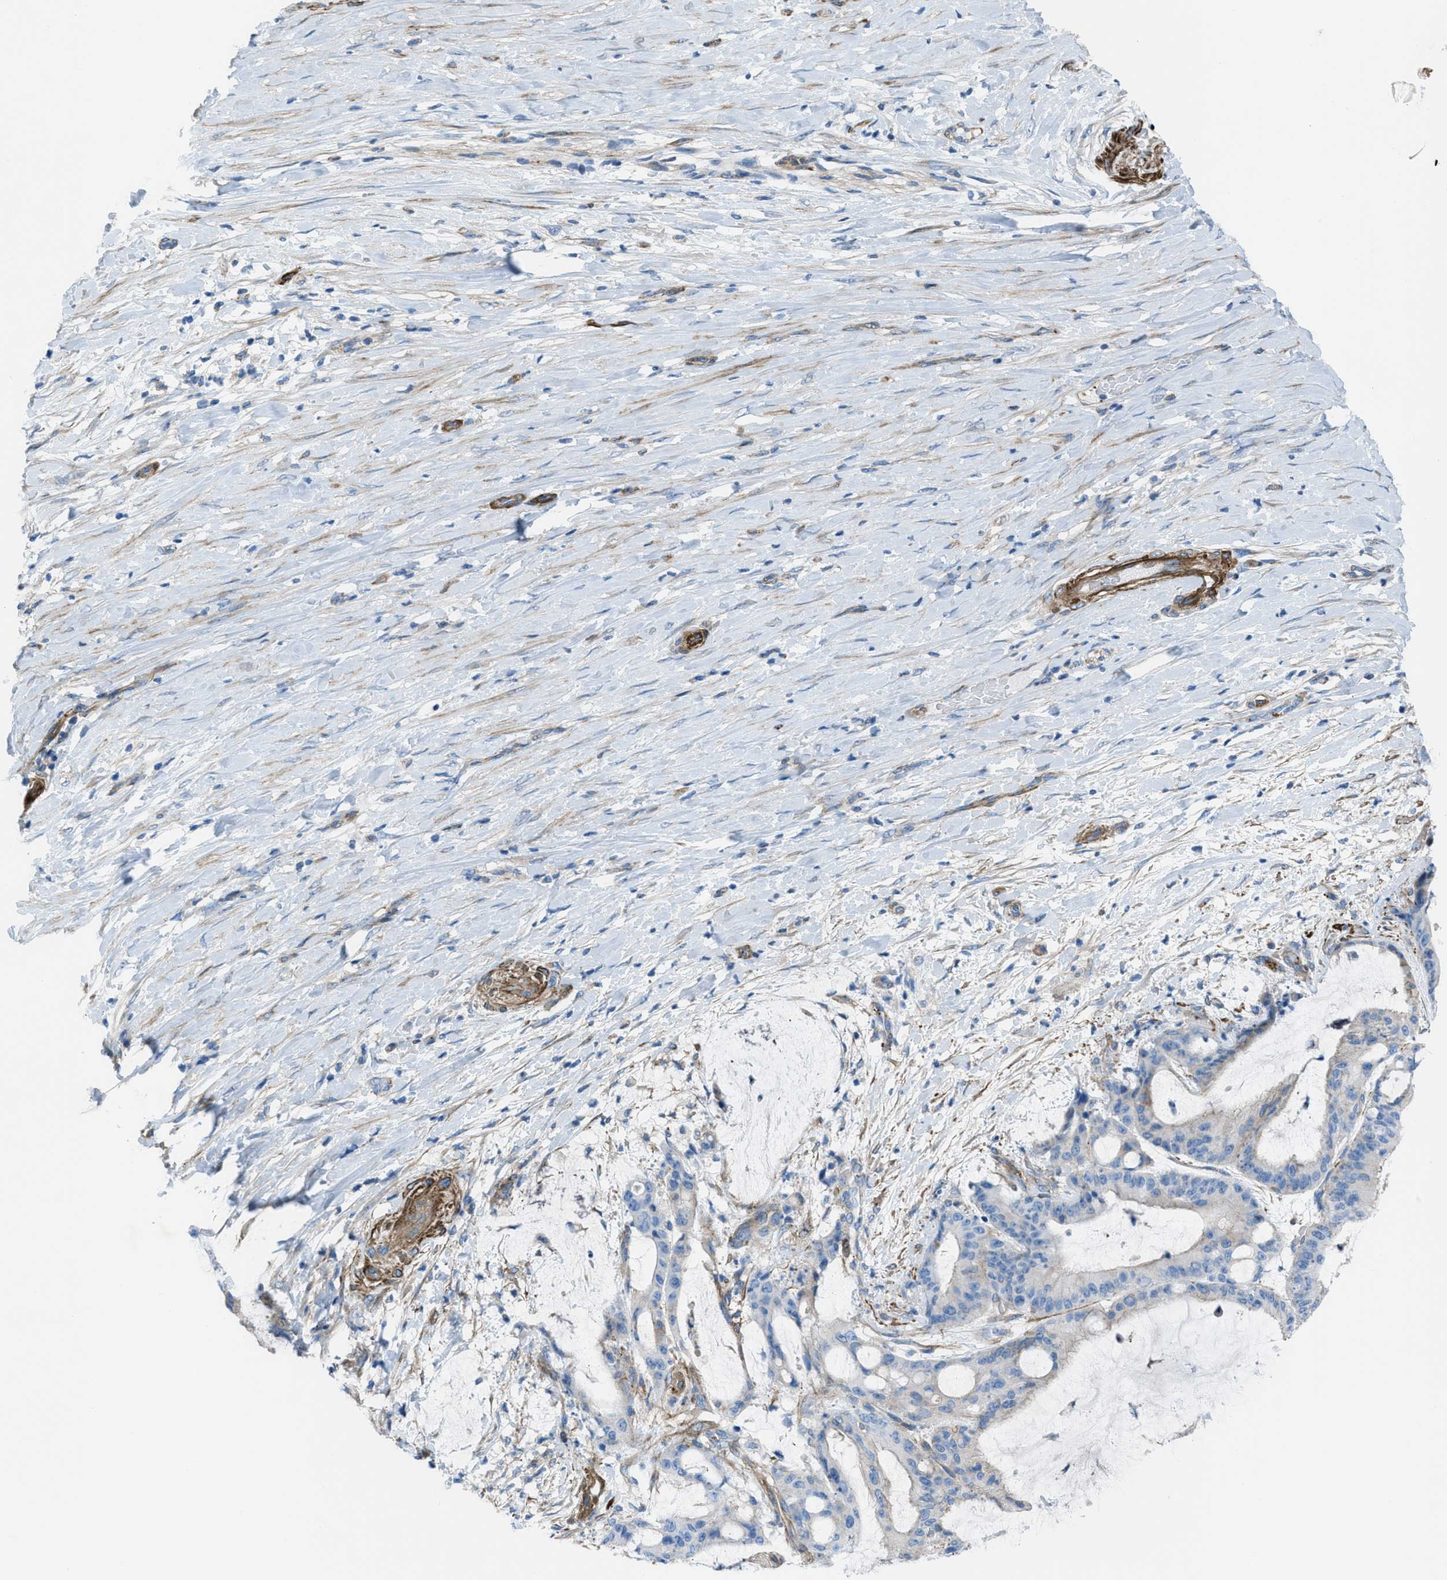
{"staining": {"intensity": "negative", "quantity": "none", "location": "none"}, "tissue": "liver cancer", "cell_type": "Tumor cells", "image_type": "cancer", "snomed": [{"axis": "morphology", "description": "Cholangiocarcinoma"}, {"axis": "topography", "description": "Liver"}], "caption": "The micrograph demonstrates no significant expression in tumor cells of liver cholangiocarcinoma. (DAB immunohistochemistry with hematoxylin counter stain).", "gene": "KCNH7", "patient": {"sex": "female", "age": 73}}